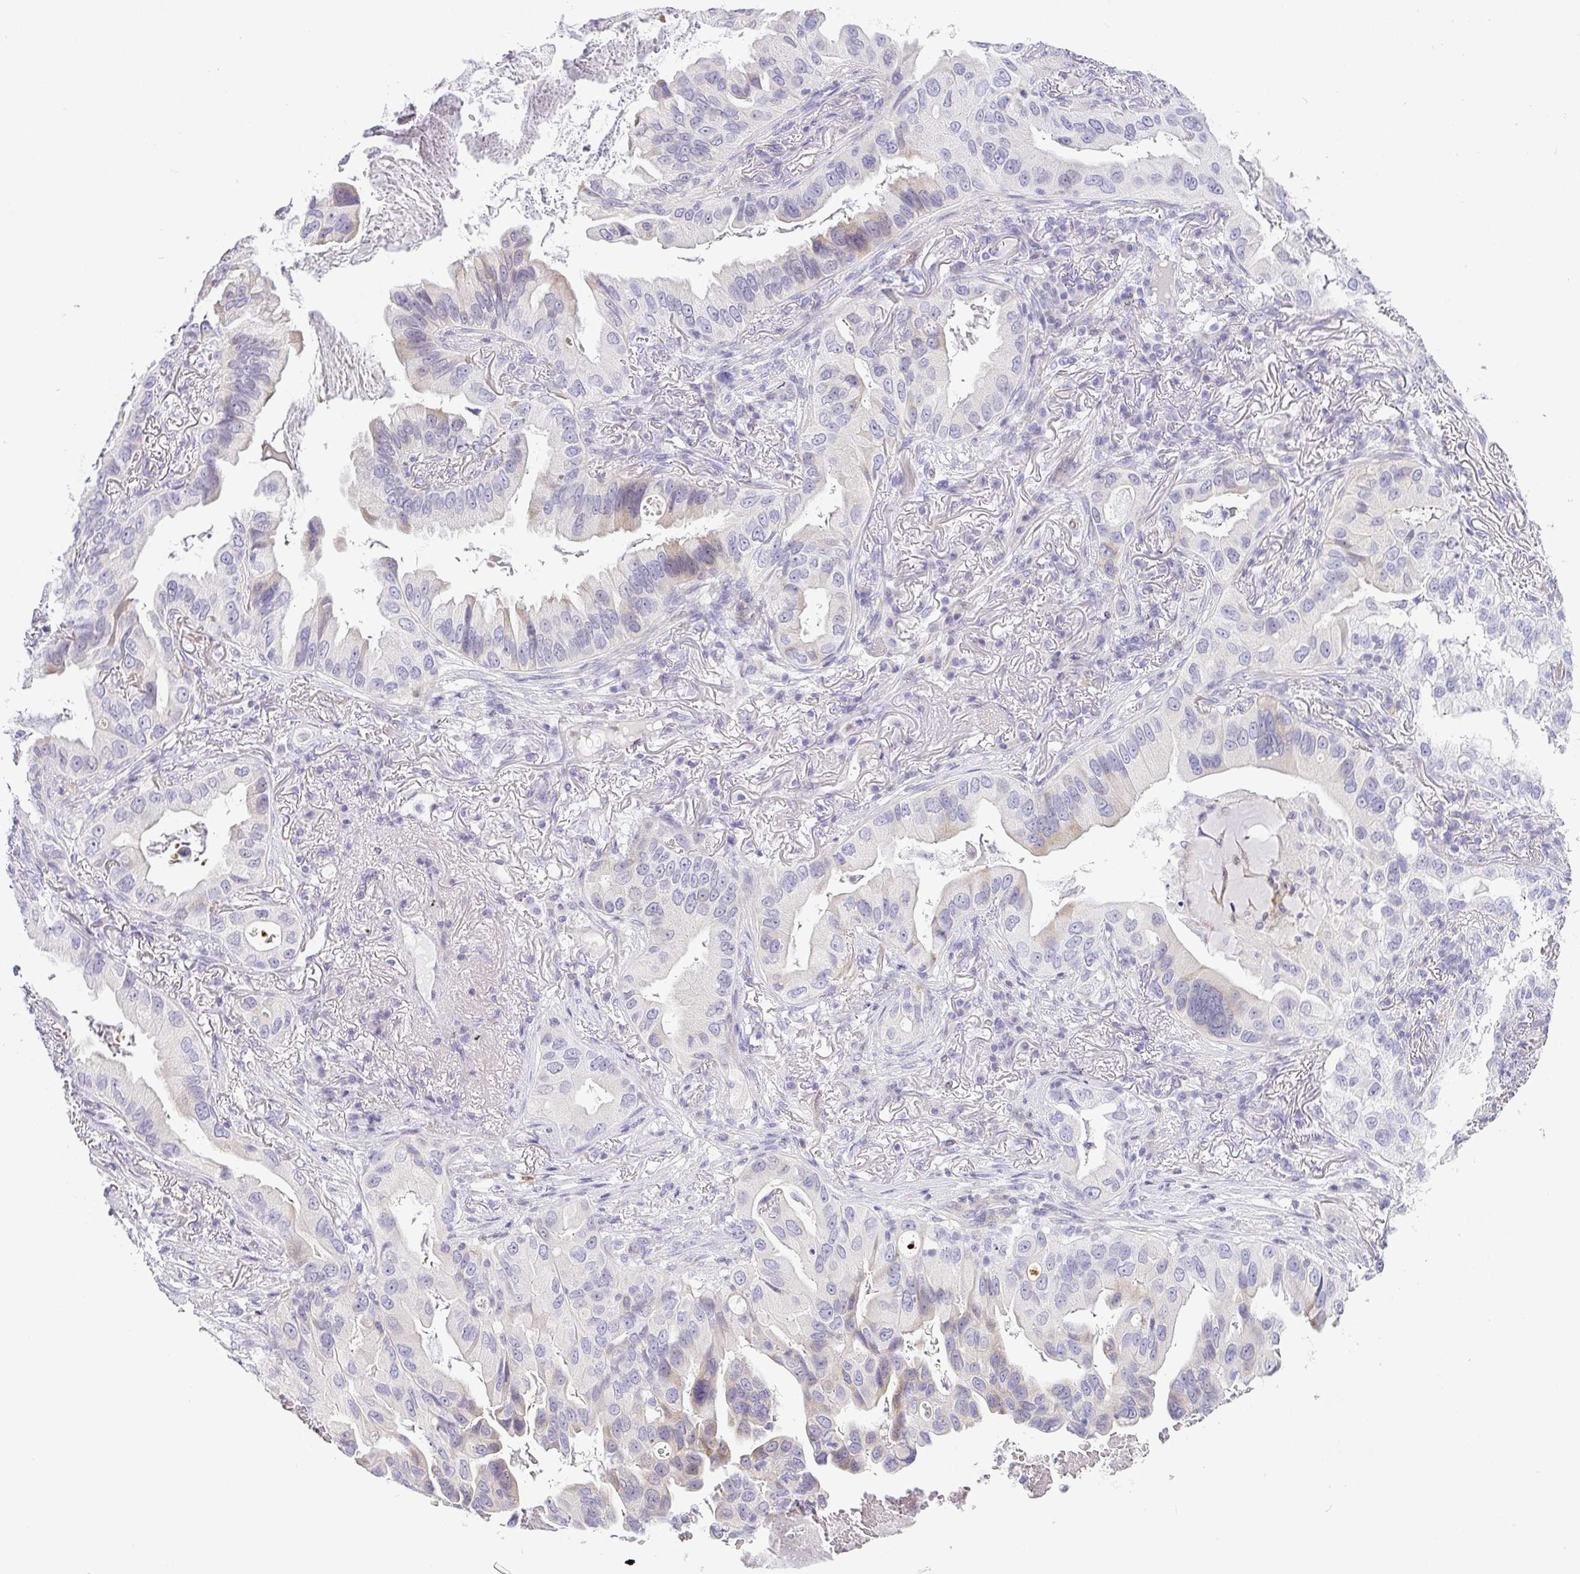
{"staining": {"intensity": "weak", "quantity": "<25%", "location": "cytoplasmic/membranous"}, "tissue": "lung cancer", "cell_type": "Tumor cells", "image_type": "cancer", "snomed": [{"axis": "morphology", "description": "Adenocarcinoma, NOS"}, {"axis": "topography", "description": "Lung"}], "caption": "Protein analysis of adenocarcinoma (lung) displays no significant positivity in tumor cells.", "gene": "LIPE", "patient": {"sex": "female", "age": 69}}